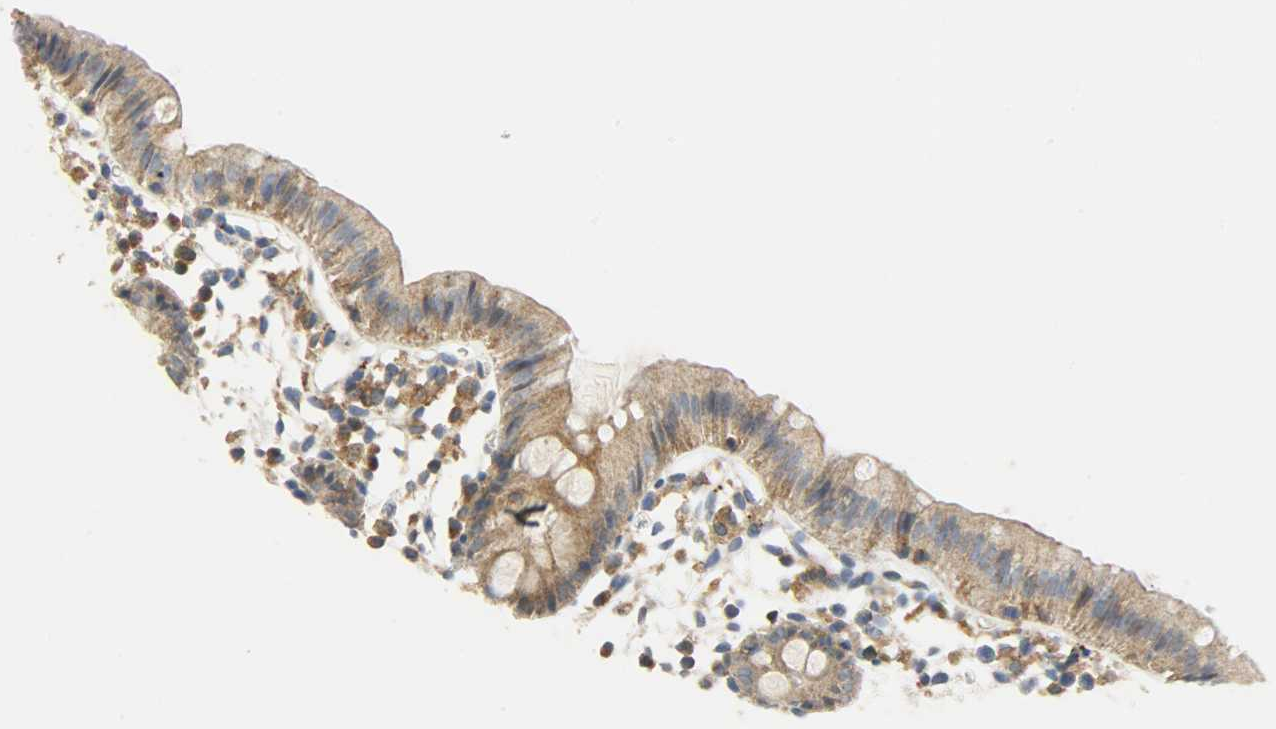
{"staining": {"intensity": "moderate", "quantity": ">75%", "location": "cytoplasmic/membranous"}, "tissue": "colon", "cell_type": "Glandular cells", "image_type": "normal", "snomed": [{"axis": "morphology", "description": "Normal tissue, NOS"}, {"axis": "topography", "description": "Colon"}], "caption": "Protein expression by IHC demonstrates moderate cytoplasmic/membranous expression in approximately >75% of glandular cells in benign colon.", "gene": "GIT2", "patient": {"sex": "male", "age": 14}}